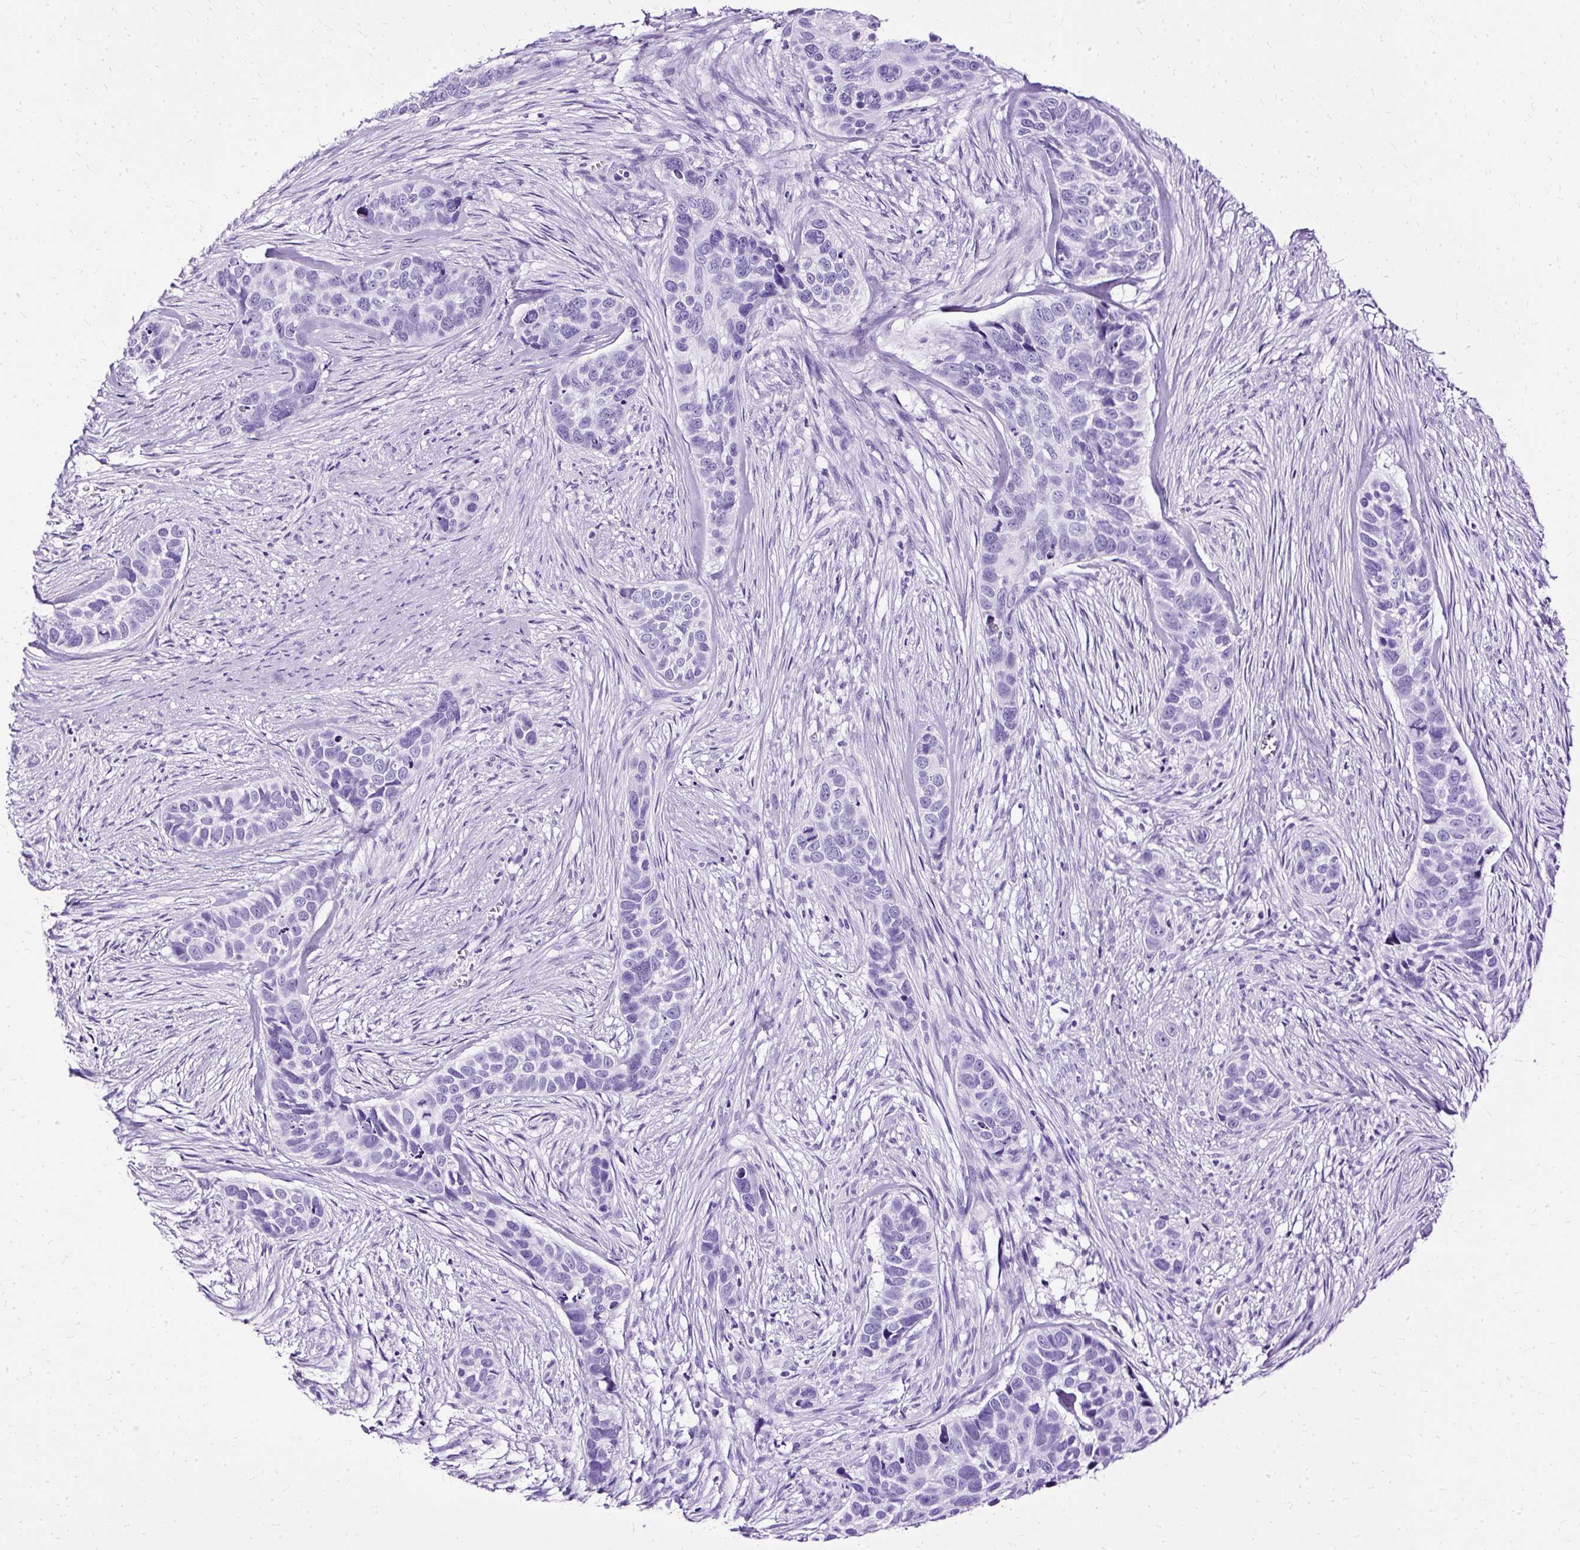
{"staining": {"intensity": "negative", "quantity": "none", "location": "none"}, "tissue": "skin cancer", "cell_type": "Tumor cells", "image_type": "cancer", "snomed": [{"axis": "morphology", "description": "Basal cell carcinoma"}, {"axis": "topography", "description": "Skin"}], "caption": "Protein analysis of skin basal cell carcinoma exhibits no significant staining in tumor cells.", "gene": "SLC8A2", "patient": {"sex": "female", "age": 82}}